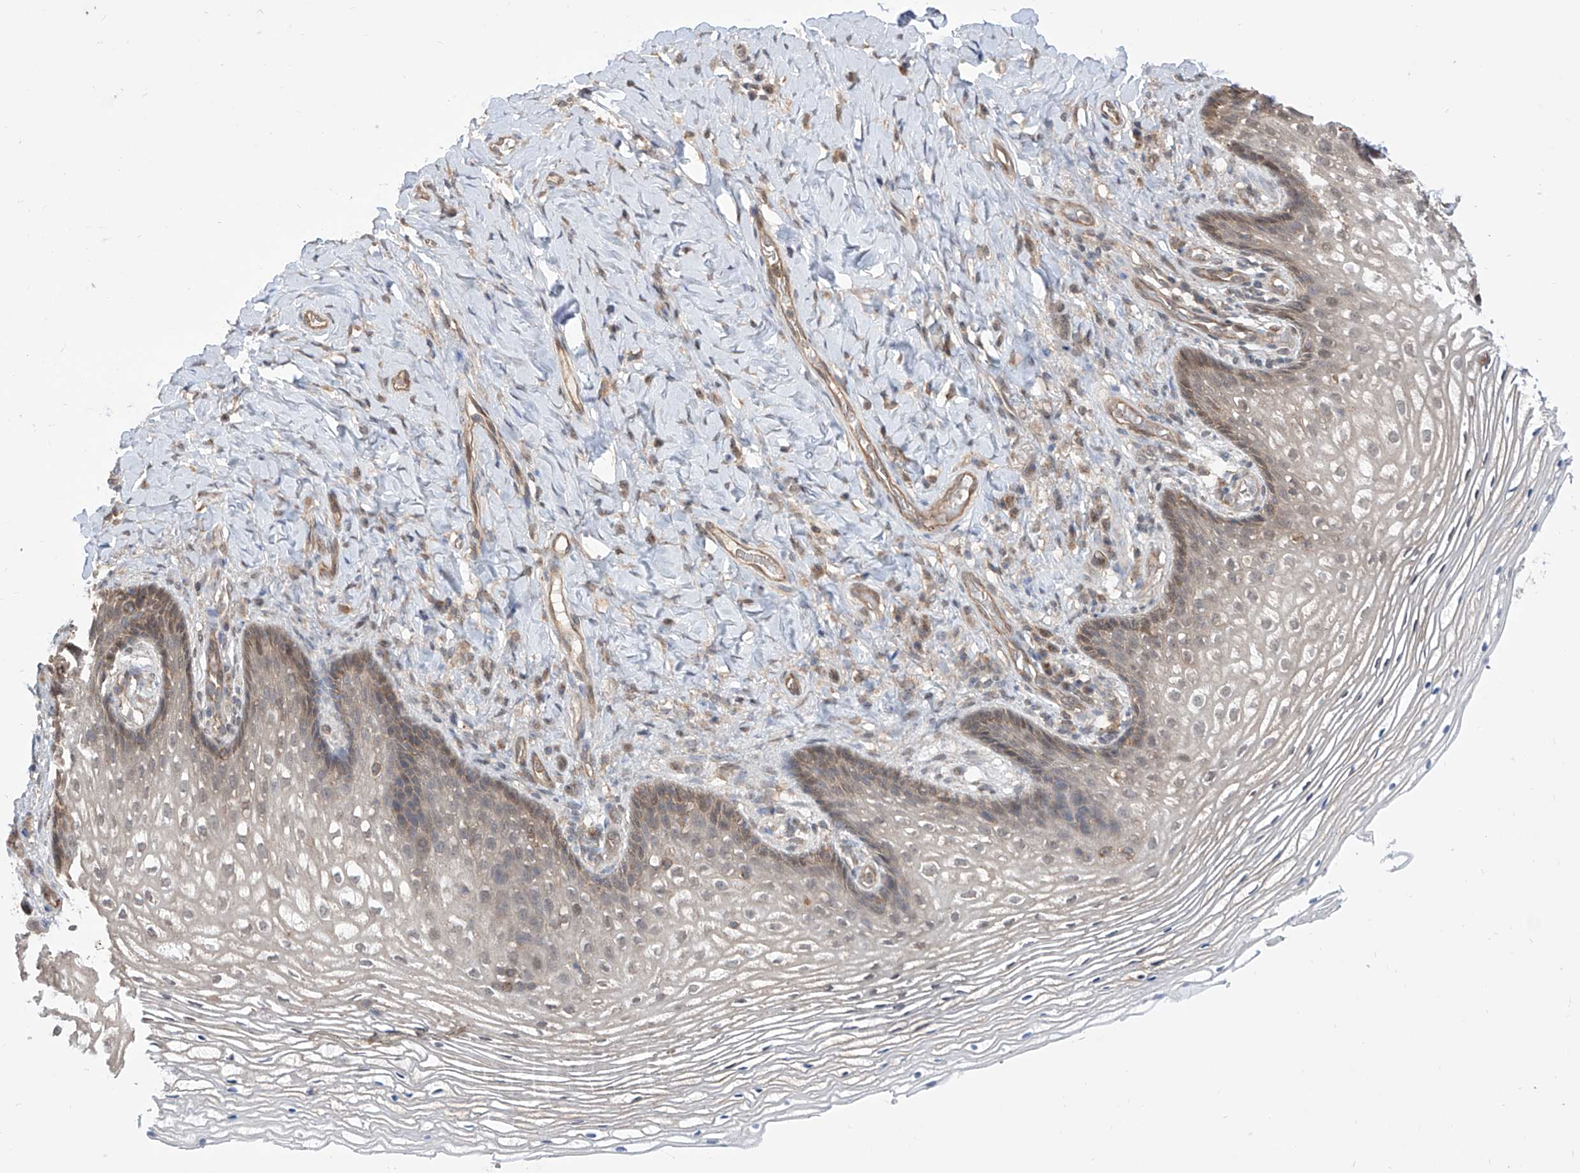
{"staining": {"intensity": "weak", "quantity": "25%-75%", "location": "cytoplasmic/membranous,nuclear"}, "tissue": "vagina", "cell_type": "Squamous epithelial cells", "image_type": "normal", "snomed": [{"axis": "morphology", "description": "Normal tissue, NOS"}, {"axis": "topography", "description": "Vagina"}], "caption": "Unremarkable vagina reveals weak cytoplasmic/membranous,nuclear positivity in approximately 25%-75% of squamous epithelial cells.", "gene": "HOXC8", "patient": {"sex": "female", "age": 60}}